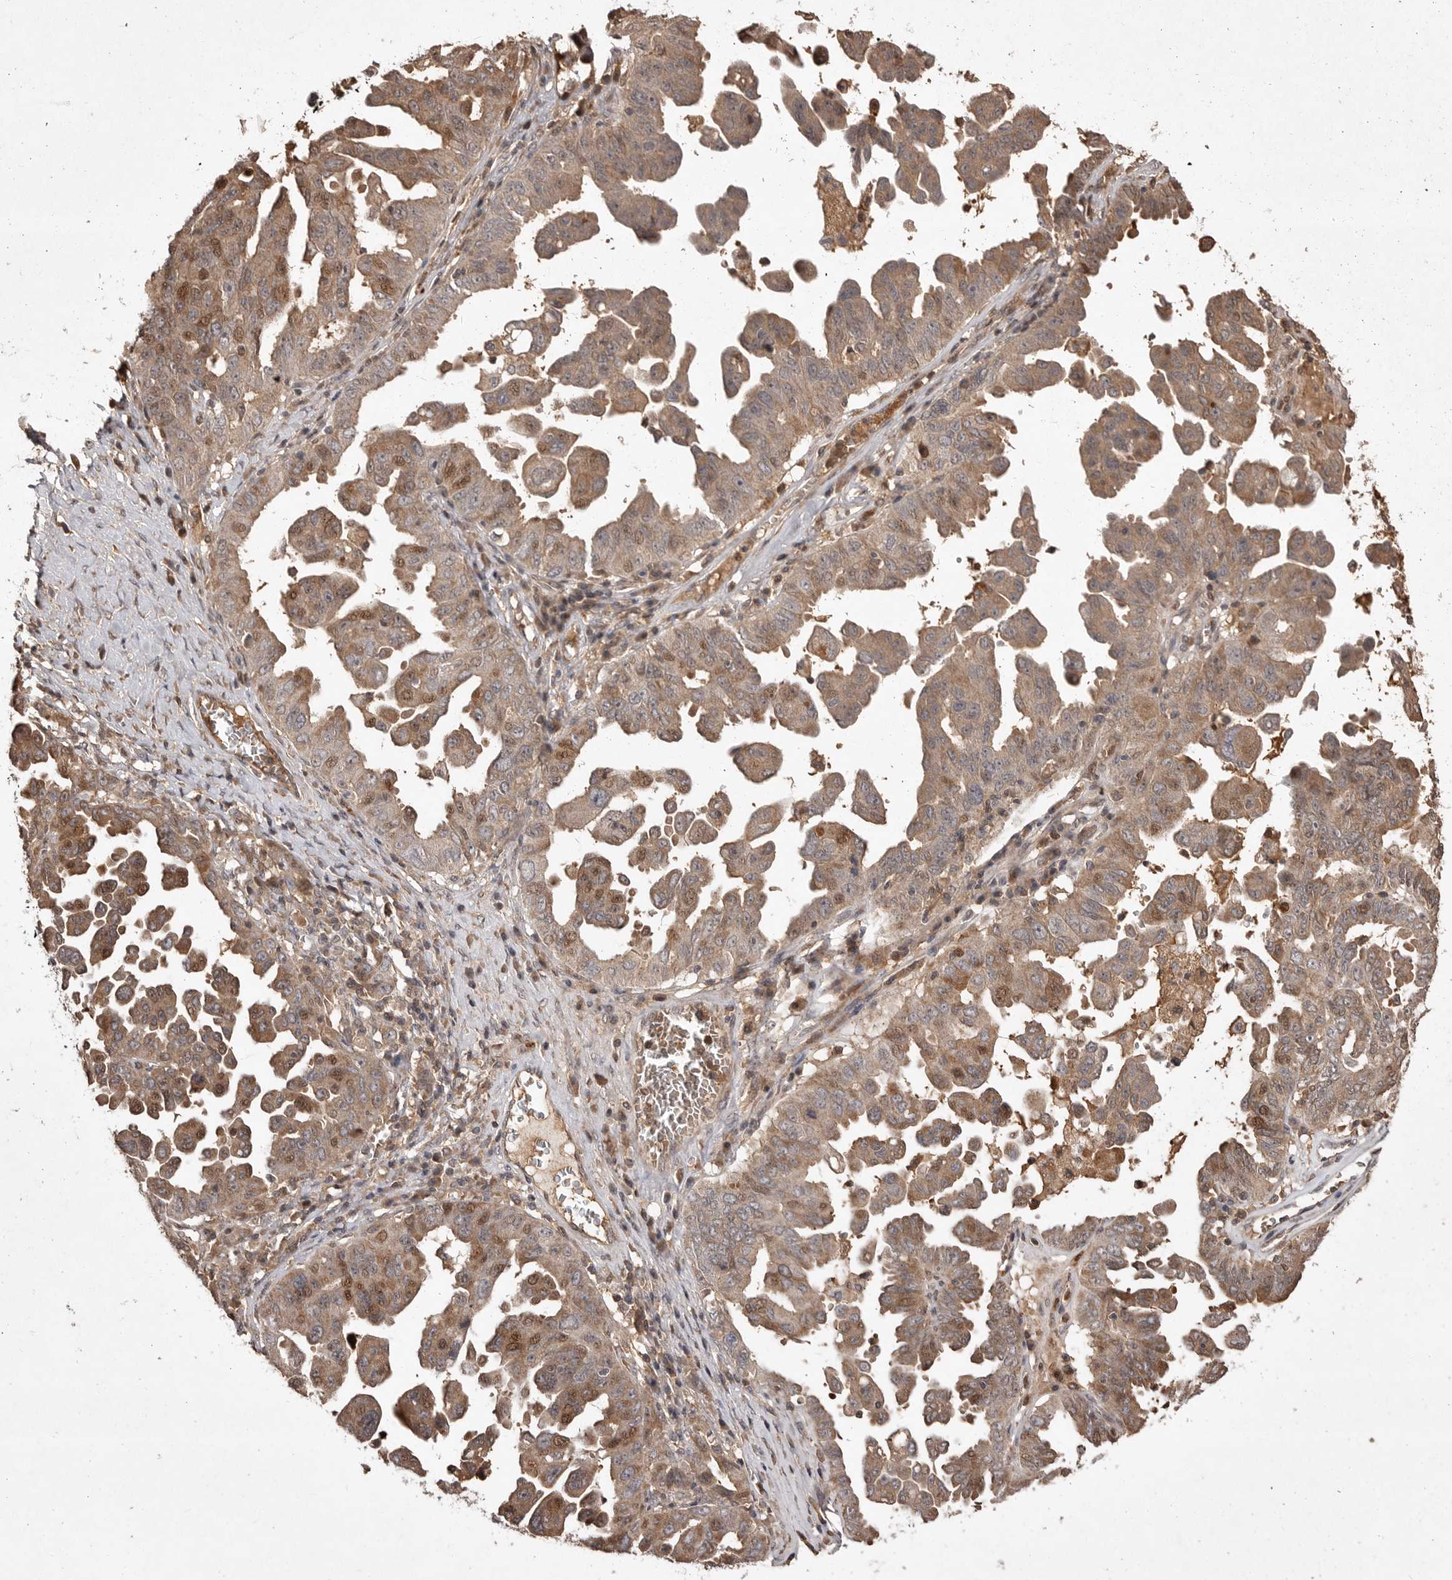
{"staining": {"intensity": "moderate", "quantity": ">75%", "location": "cytoplasmic/membranous"}, "tissue": "ovarian cancer", "cell_type": "Tumor cells", "image_type": "cancer", "snomed": [{"axis": "morphology", "description": "Carcinoma, endometroid"}, {"axis": "topography", "description": "Ovary"}], "caption": "Protein expression analysis of human ovarian cancer reveals moderate cytoplasmic/membranous staining in approximately >75% of tumor cells.", "gene": "VN1R4", "patient": {"sex": "female", "age": 62}}